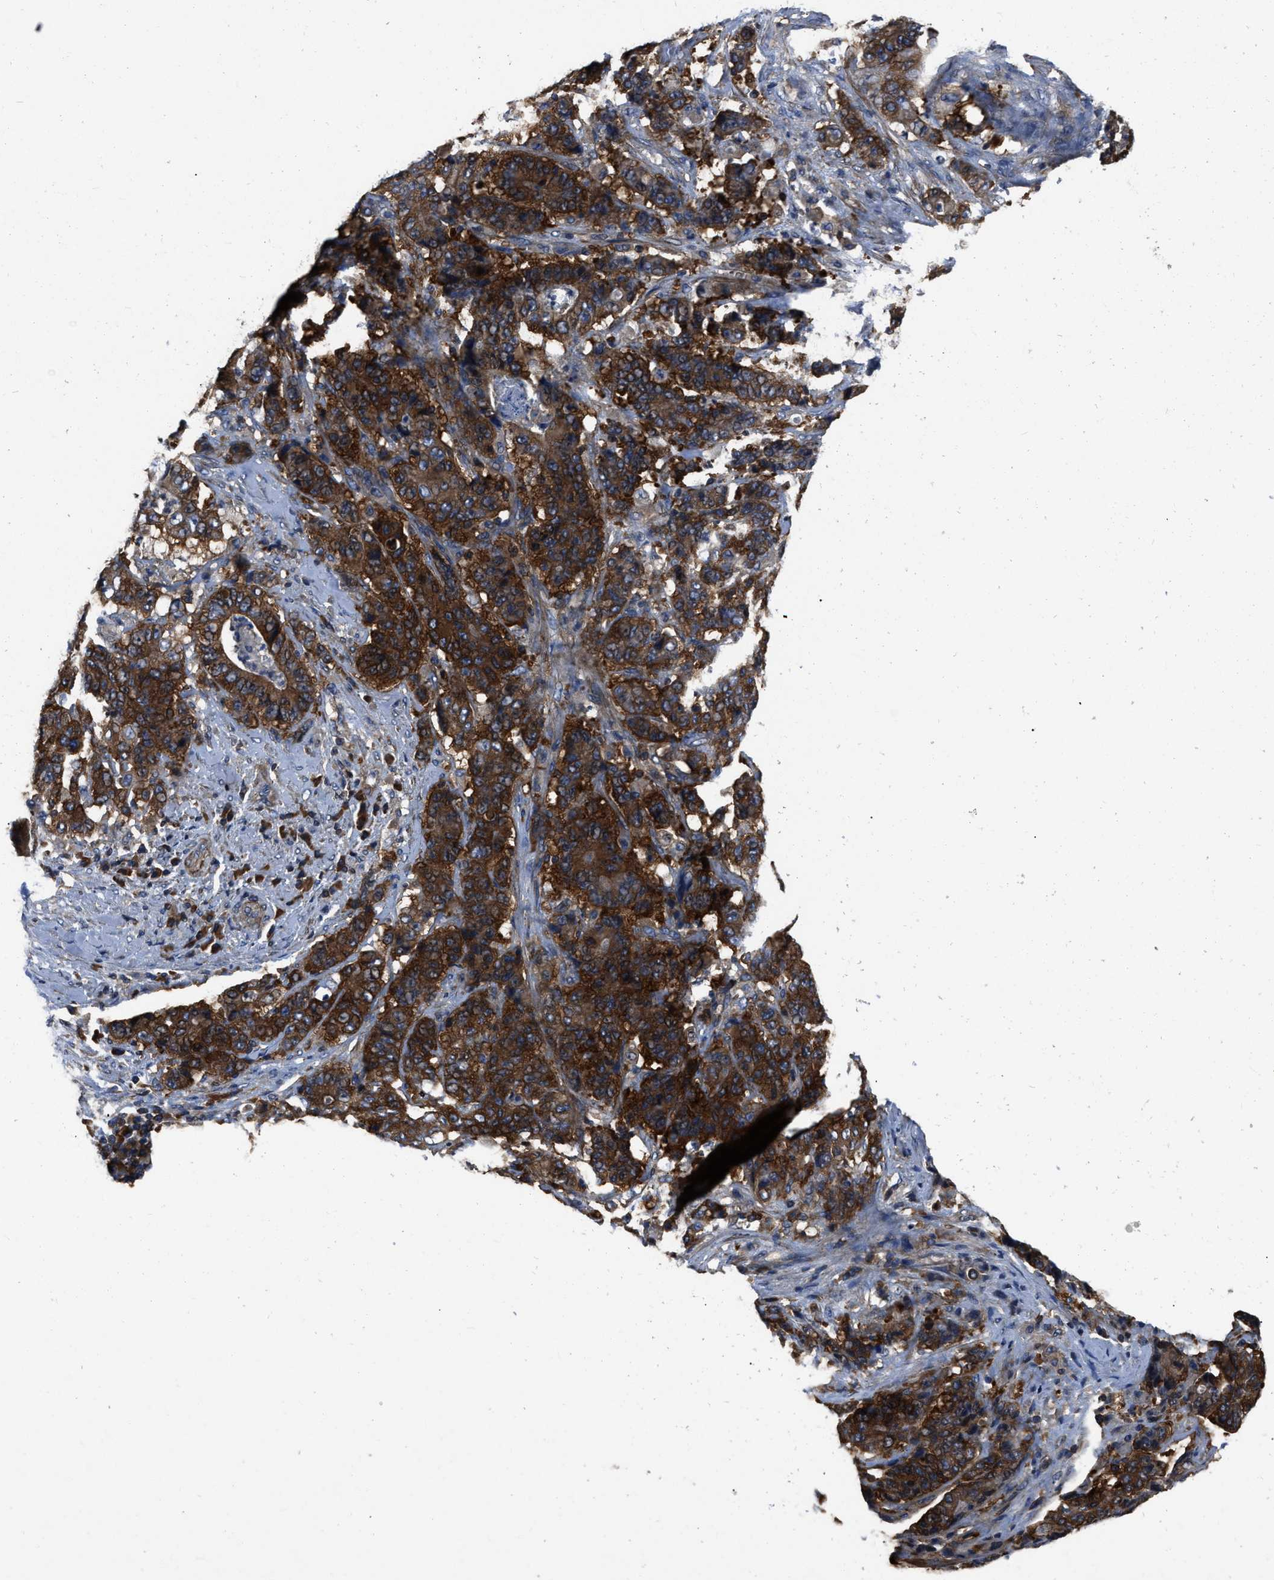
{"staining": {"intensity": "strong", "quantity": ">75%", "location": "cytoplasmic/membranous"}, "tissue": "stomach cancer", "cell_type": "Tumor cells", "image_type": "cancer", "snomed": [{"axis": "morphology", "description": "Adenocarcinoma, NOS"}, {"axis": "topography", "description": "Stomach"}], "caption": "Human adenocarcinoma (stomach) stained with a brown dye exhibits strong cytoplasmic/membranous positive positivity in about >75% of tumor cells.", "gene": "YARS1", "patient": {"sex": "female", "age": 73}}